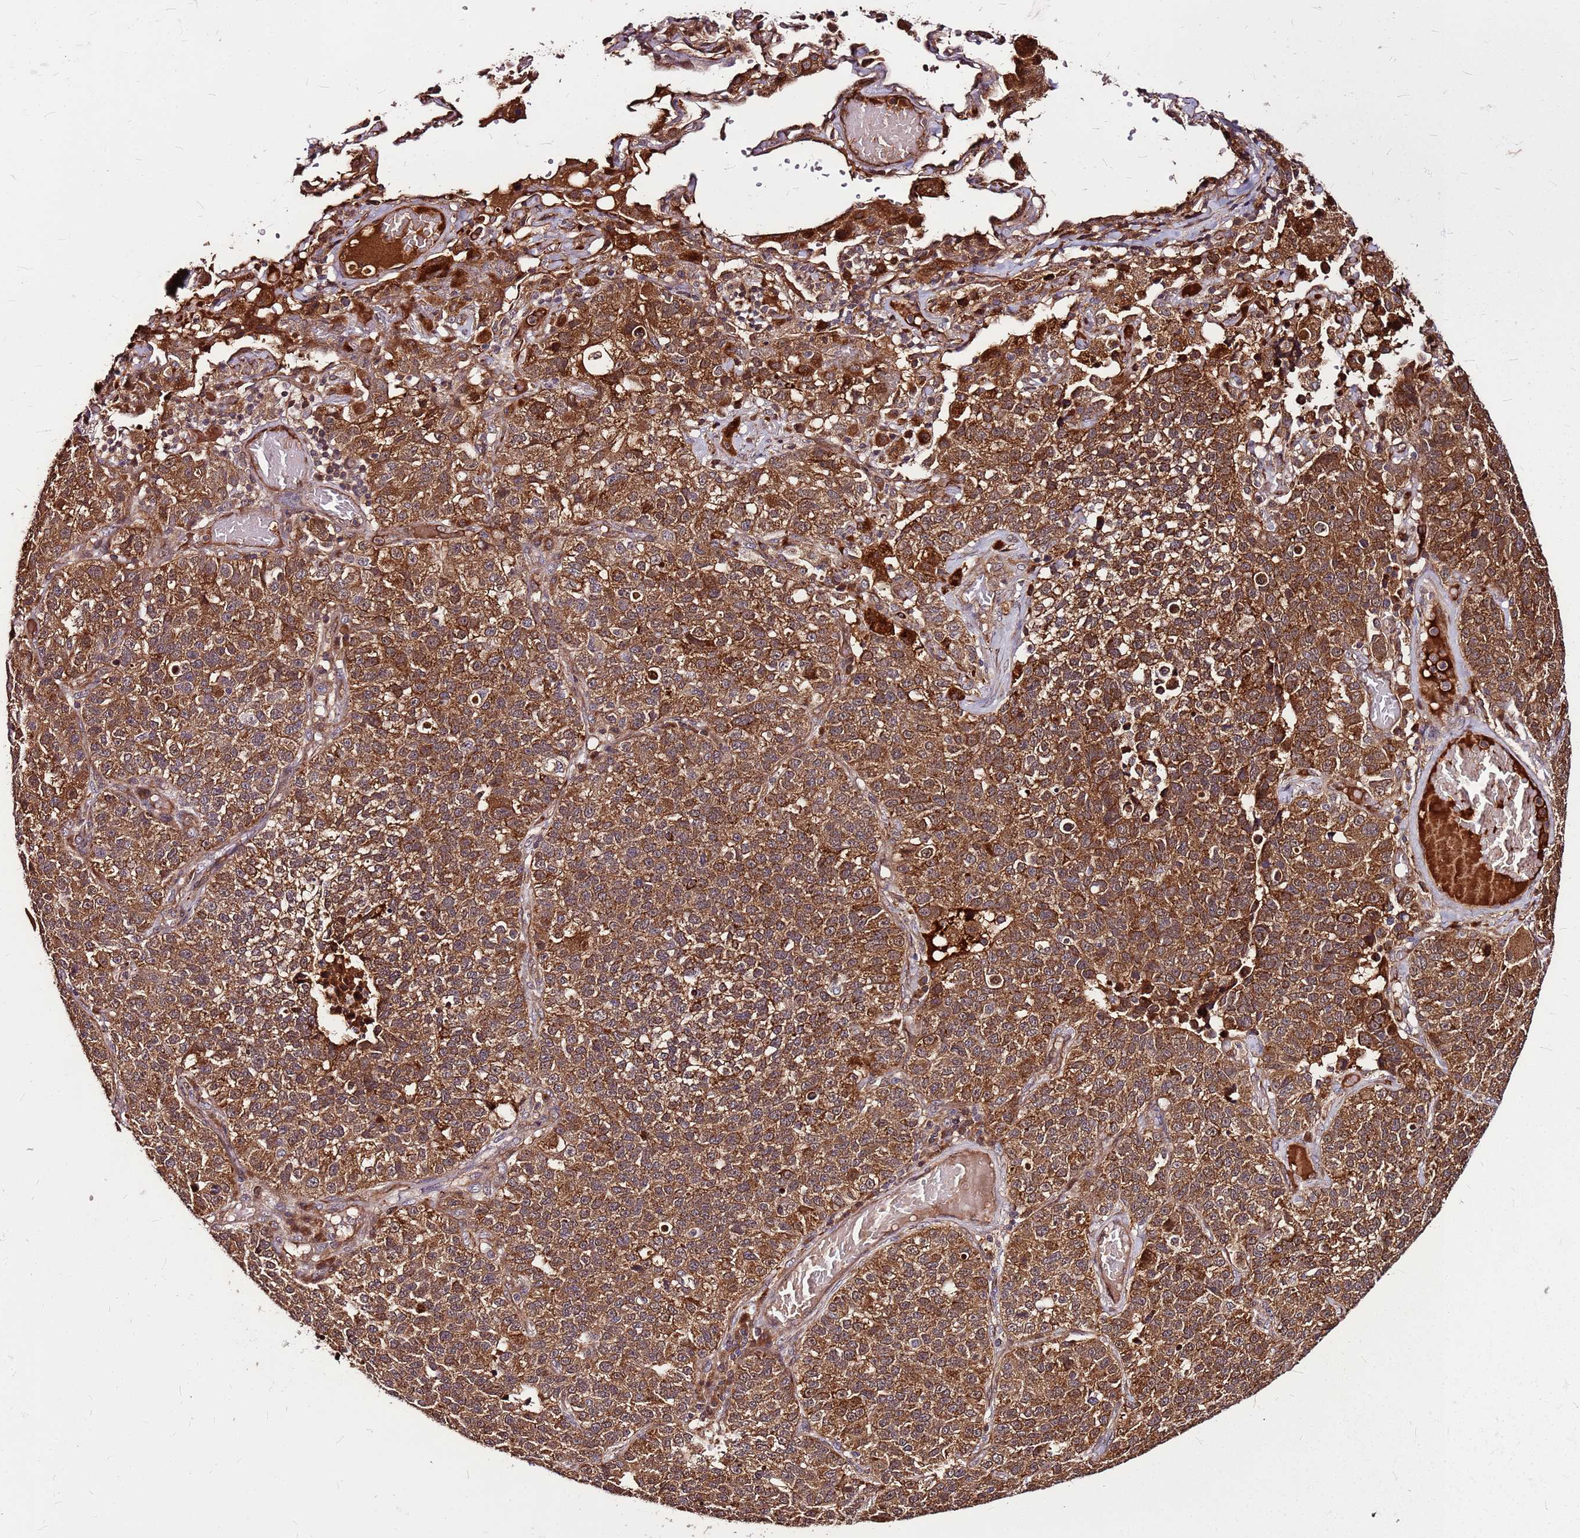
{"staining": {"intensity": "strong", "quantity": ">75%", "location": "cytoplasmic/membranous"}, "tissue": "lung cancer", "cell_type": "Tumor cells", "image_type": "cancer", "snomed": [{"axis": "morphology", "description": "Adenocarcinoma, NOS"}, {"axis": "topography", "description": "Lung"}], "caption": "This is a photomicrograph of IHC staining of lung cancer (adenocarcinoma), which shows strong staining in the cytoplasmic/membranous of tumor cells.", "gene": "LYPLAL1", "patient": {"sex": "male", "age": 49}}